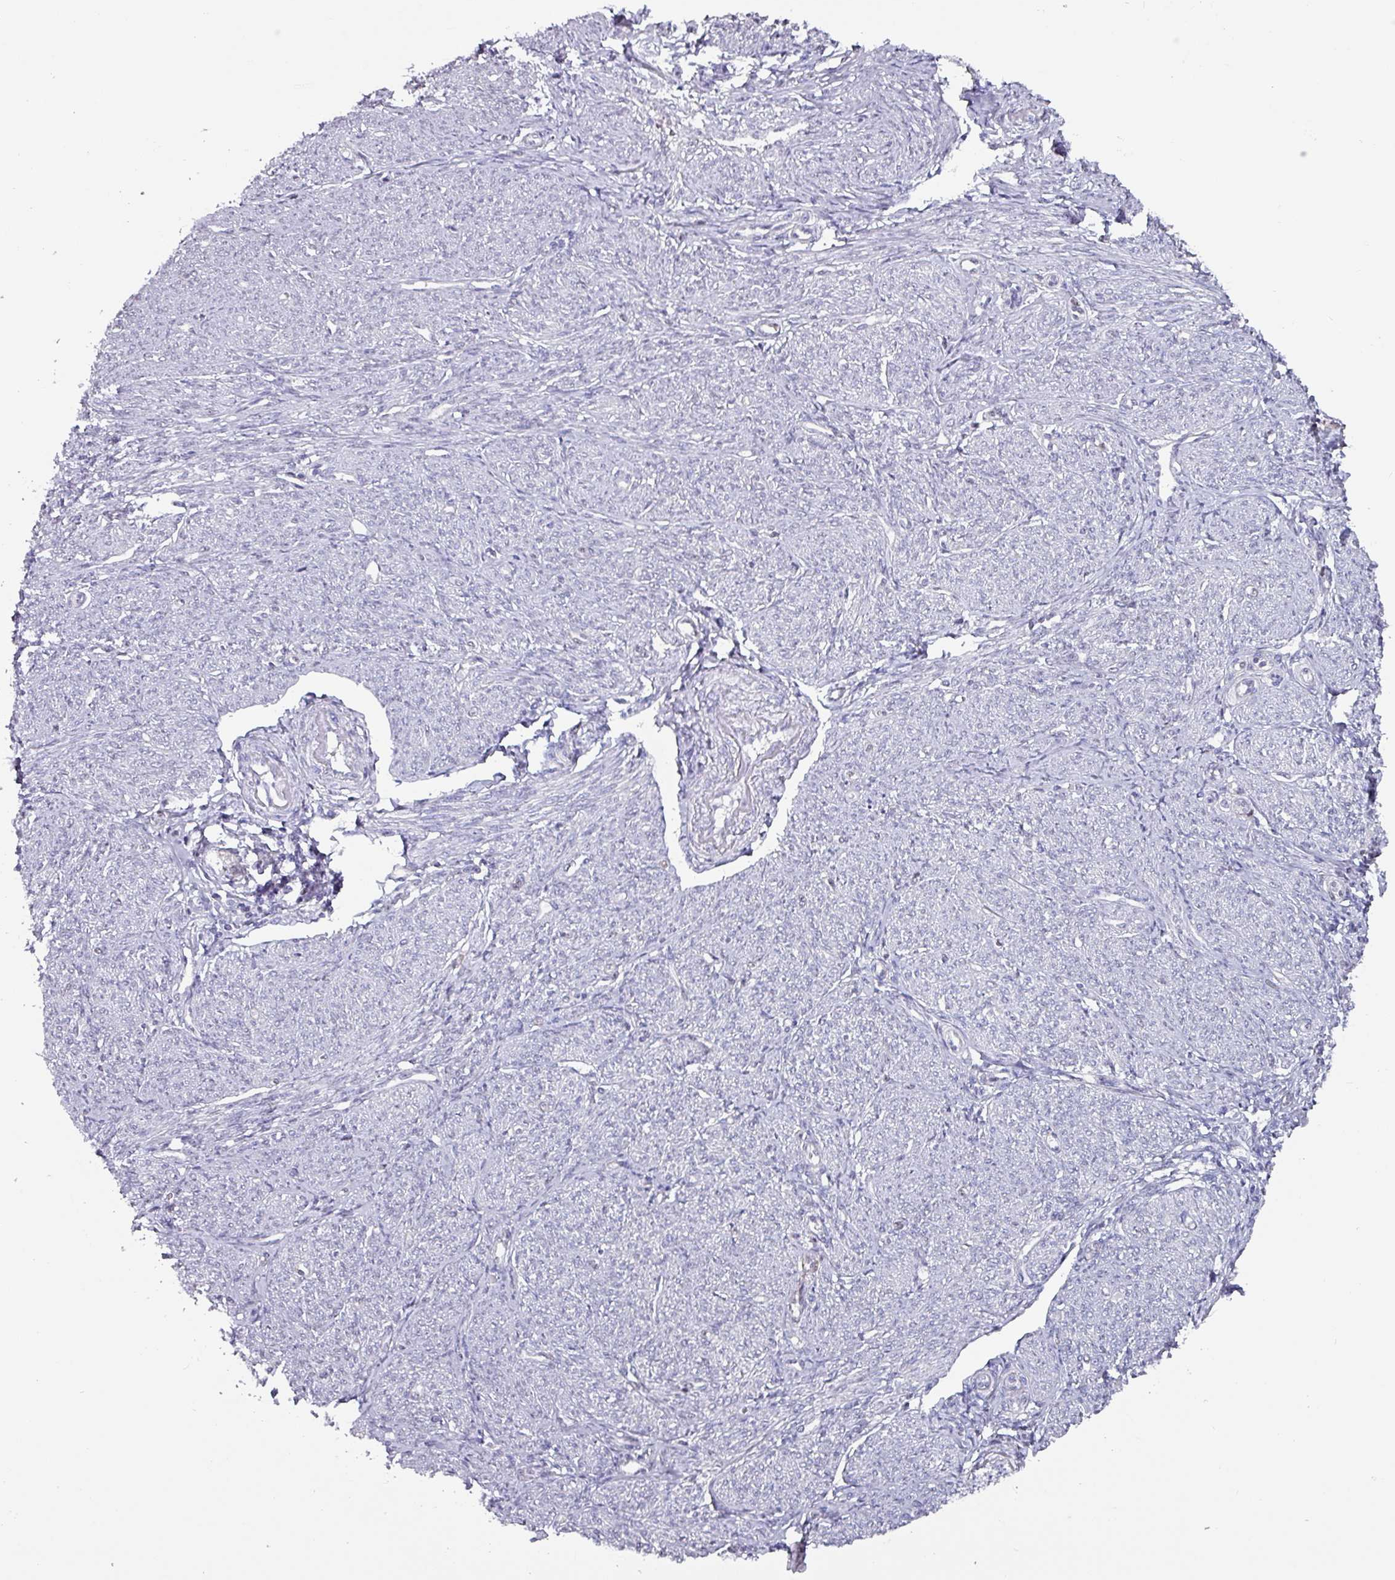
{"staining": {"intensity": "weak", "quantity": "<25%", "location": "nuclear"}, "tissue": "smooth muscle", "cell_type": "Smooth muscle cells", "image_type": "normal", "snomed": [{"axis": "morphology", "description": "Normal tissue, NOS"}, {"axis": "topography", "description": "Smooth muscle"}], "caption": "The histopathology image exhibits no staining of smooth muscle cells in normal smooth muscle. (DAB (3,3'-diaminobenzidine) IHC visualized using brightfield microscopy, high magnification).", "gene": "ZNF816", "patient": {"sex": "female", "age": 65}}